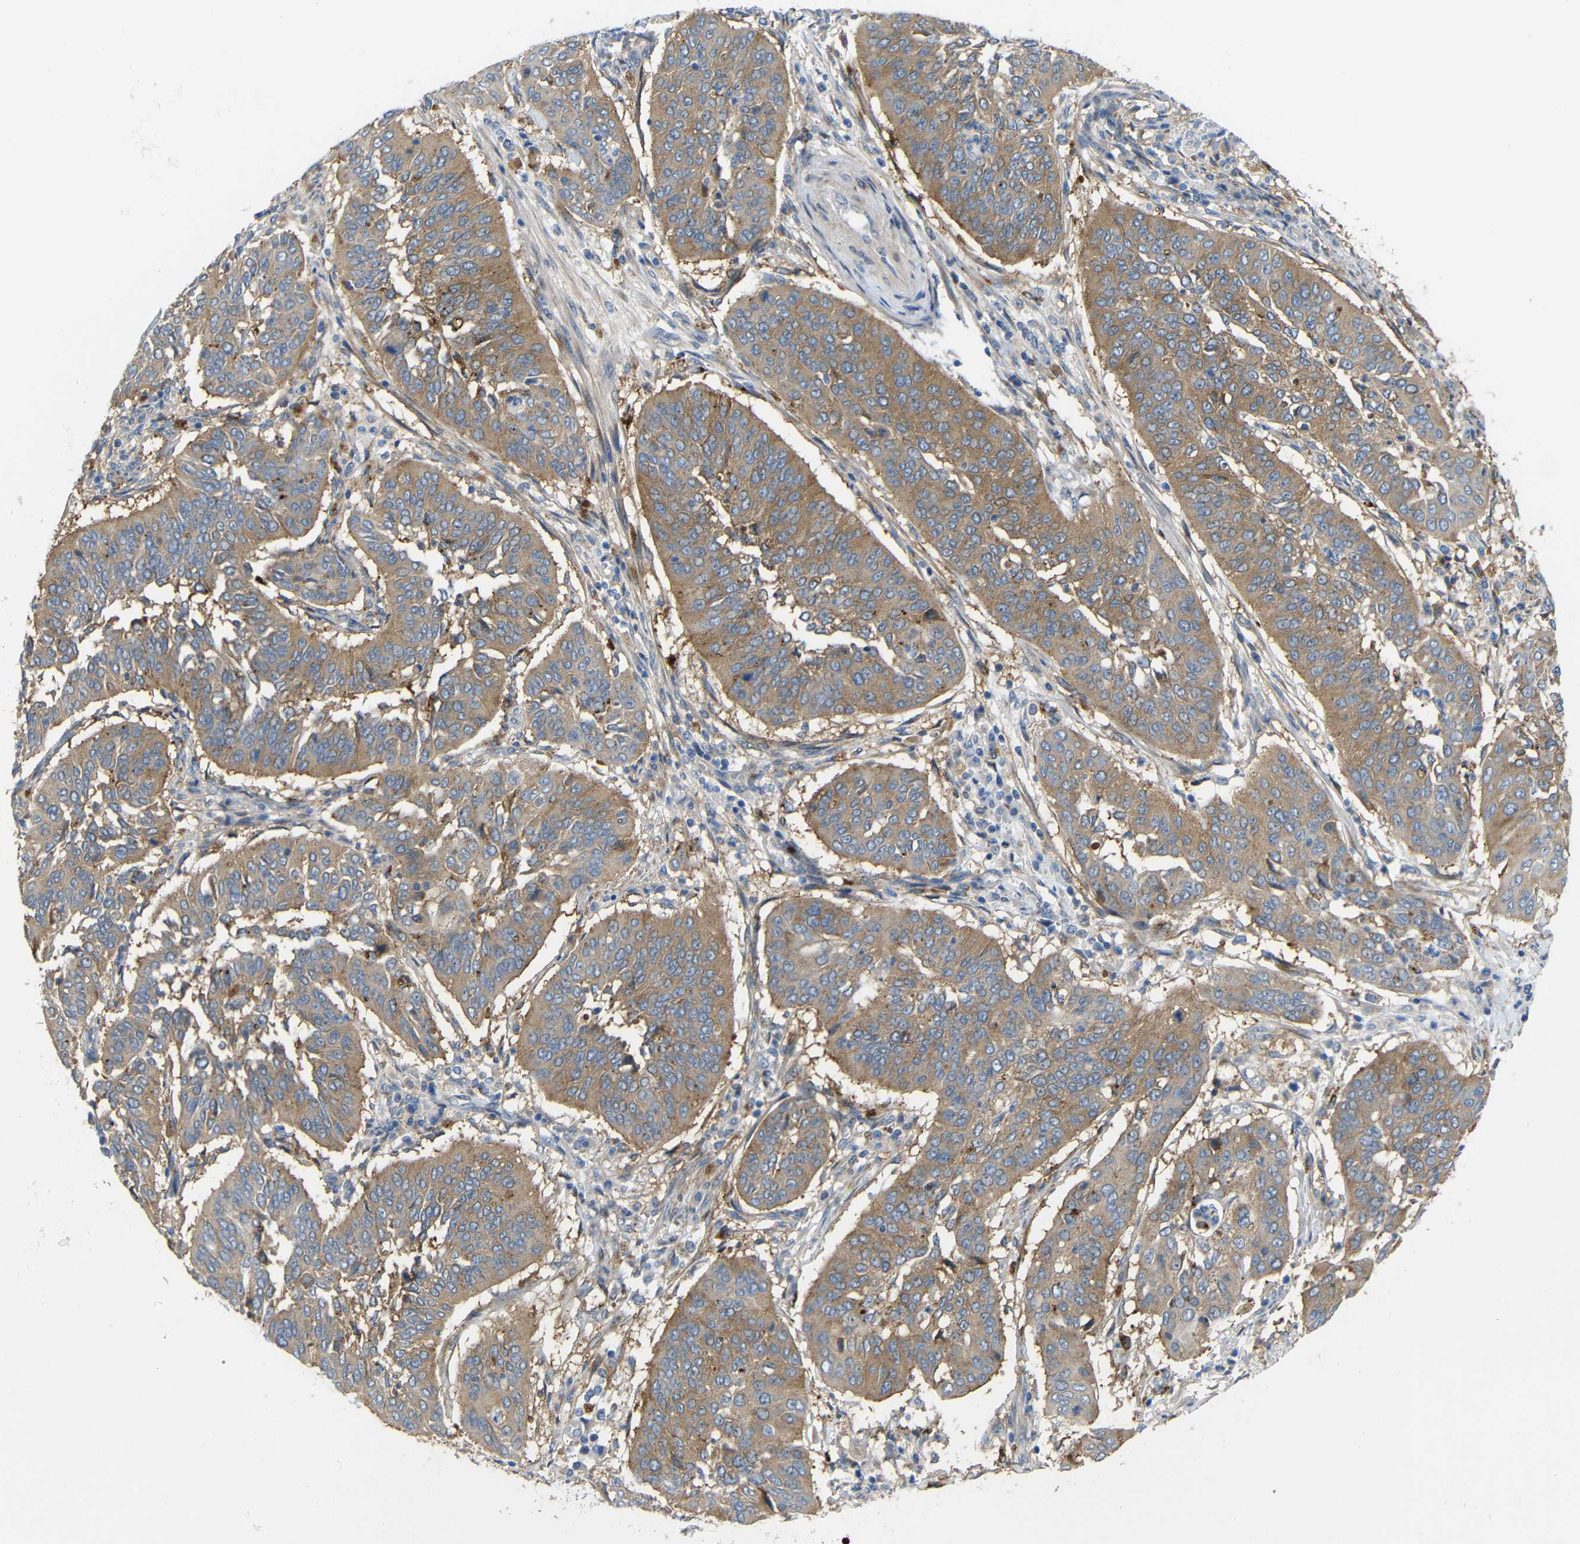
{"staining": {"intensity": "moderate", "quantity": ">75%", "location": "cytoplasmic/membranous"}, "tissue": "cervical cancer", "cell_type": "Tumor cells", "image_type": "cancer", "snomed": [{"axis": "morphology", "description": "Normal tissue, NOS"}, {"axis": "morphology", "description": "Squamous cell carcinoma, NOS"}, {"axis": "topography", "description": "Cervix"}], "caption": "Immunohistochemical staining of squamous cell carcinoma (cervical) exhibits medium levels of moderate cytoplasmic/membranous staining in about >75% of tumor cells. (IHC, brightfield microscopy, high magnification).", "gene": "SYPL1", "patient": {"sex": "female", "age": 39}}